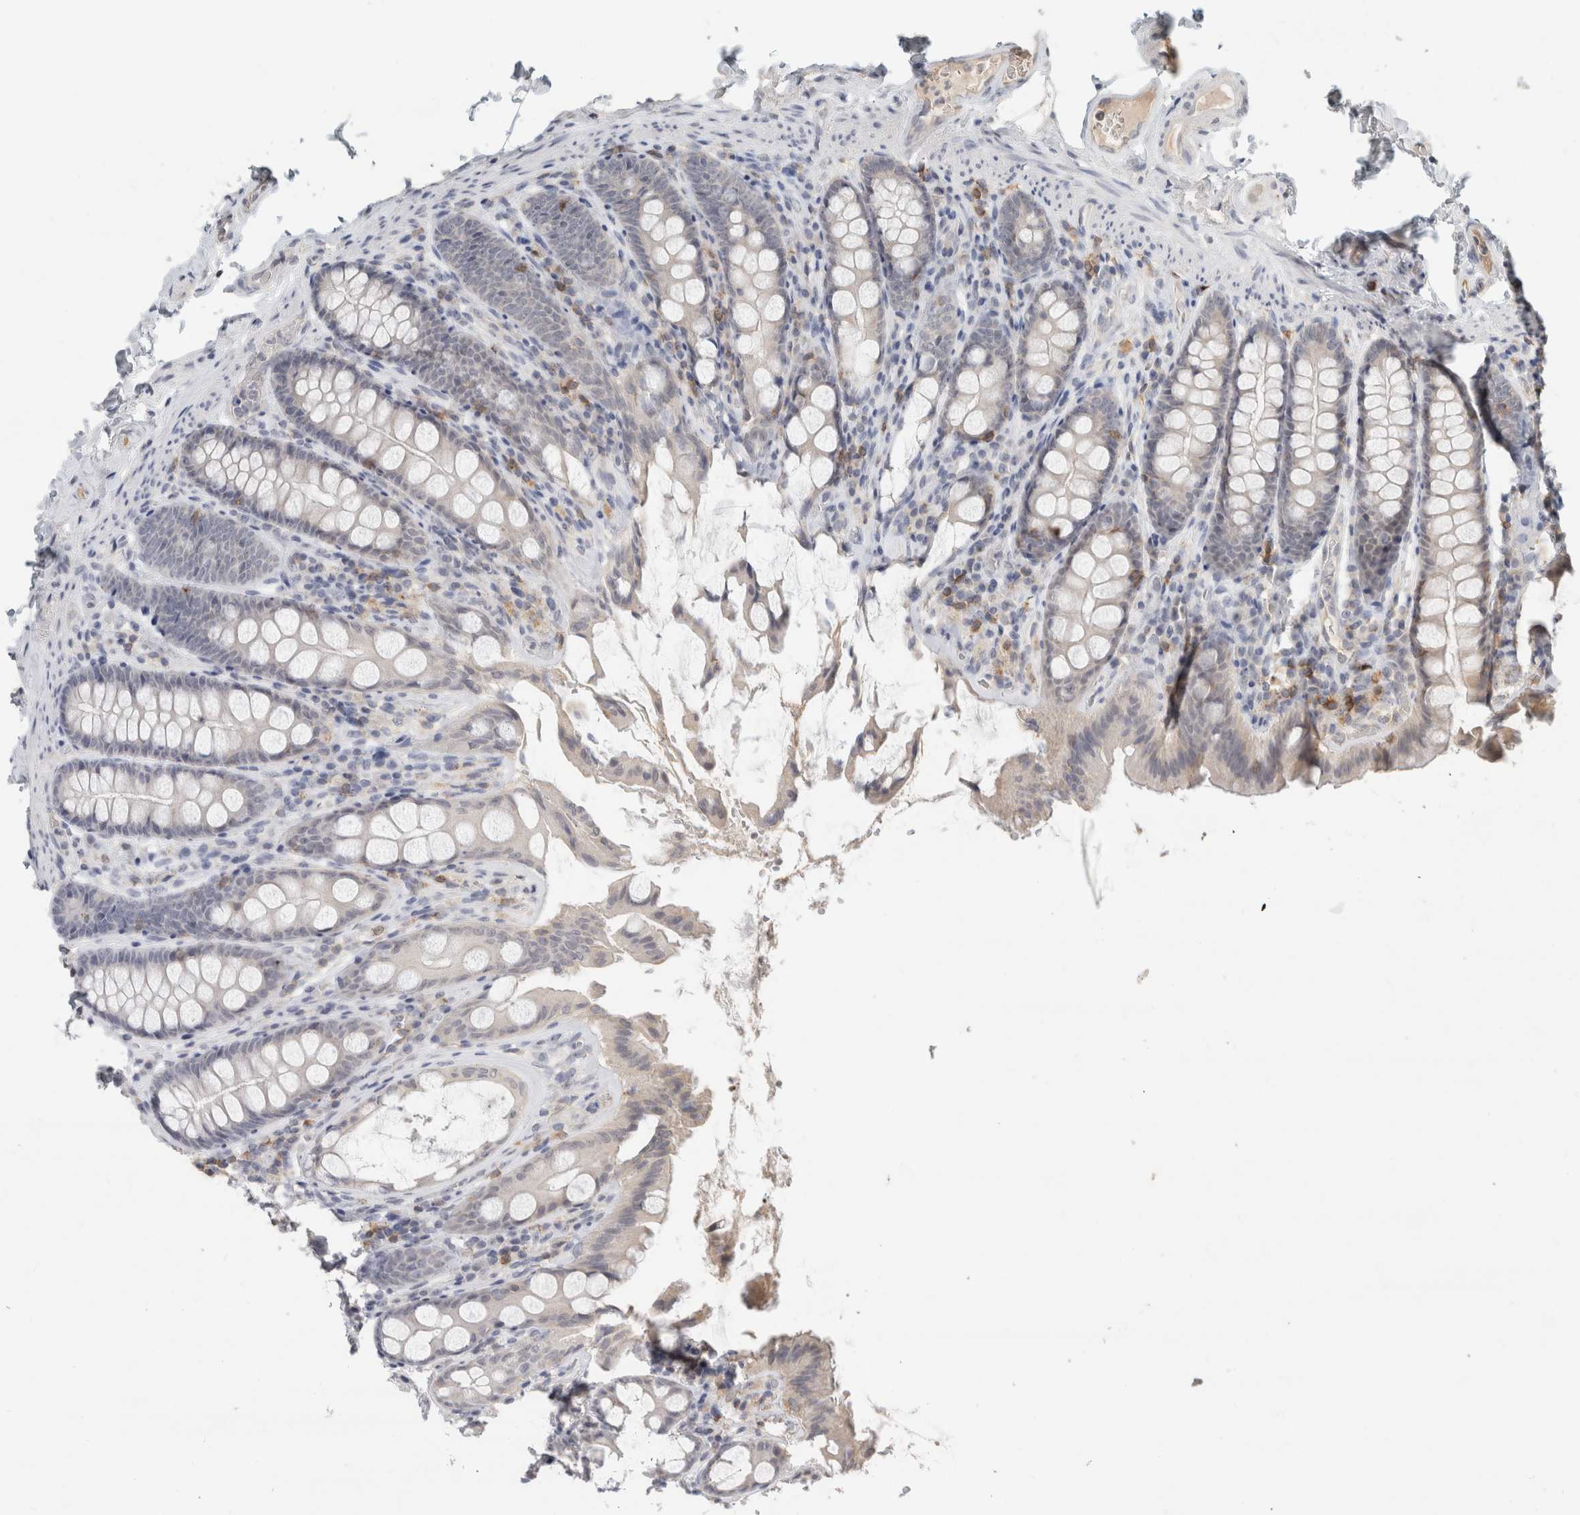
{"staining": {"intensity": "negative", "quantity": "none", "location": "none"}, "tissue": "colon", "cell_type": "Endothelial cells", "image_type": "normal", "snomed": [{"axis": "morphology", "description": "Normal tissue, NOS"}, {"axis": "topography", "description": "Colon"}, {"axis": "topography", "description": "Peripheral nerve tissue"}], "caption": "Immunohistochemistry (IHC) photomicrograph of normal colon: human colon stained with DAB shows no significant protein positivity in endothelial cells. (DAB immunohistochemistry with hematoxylin counter stain).", "gene": "TRAT1", "patient": {"sex": "female", "age": 61}}